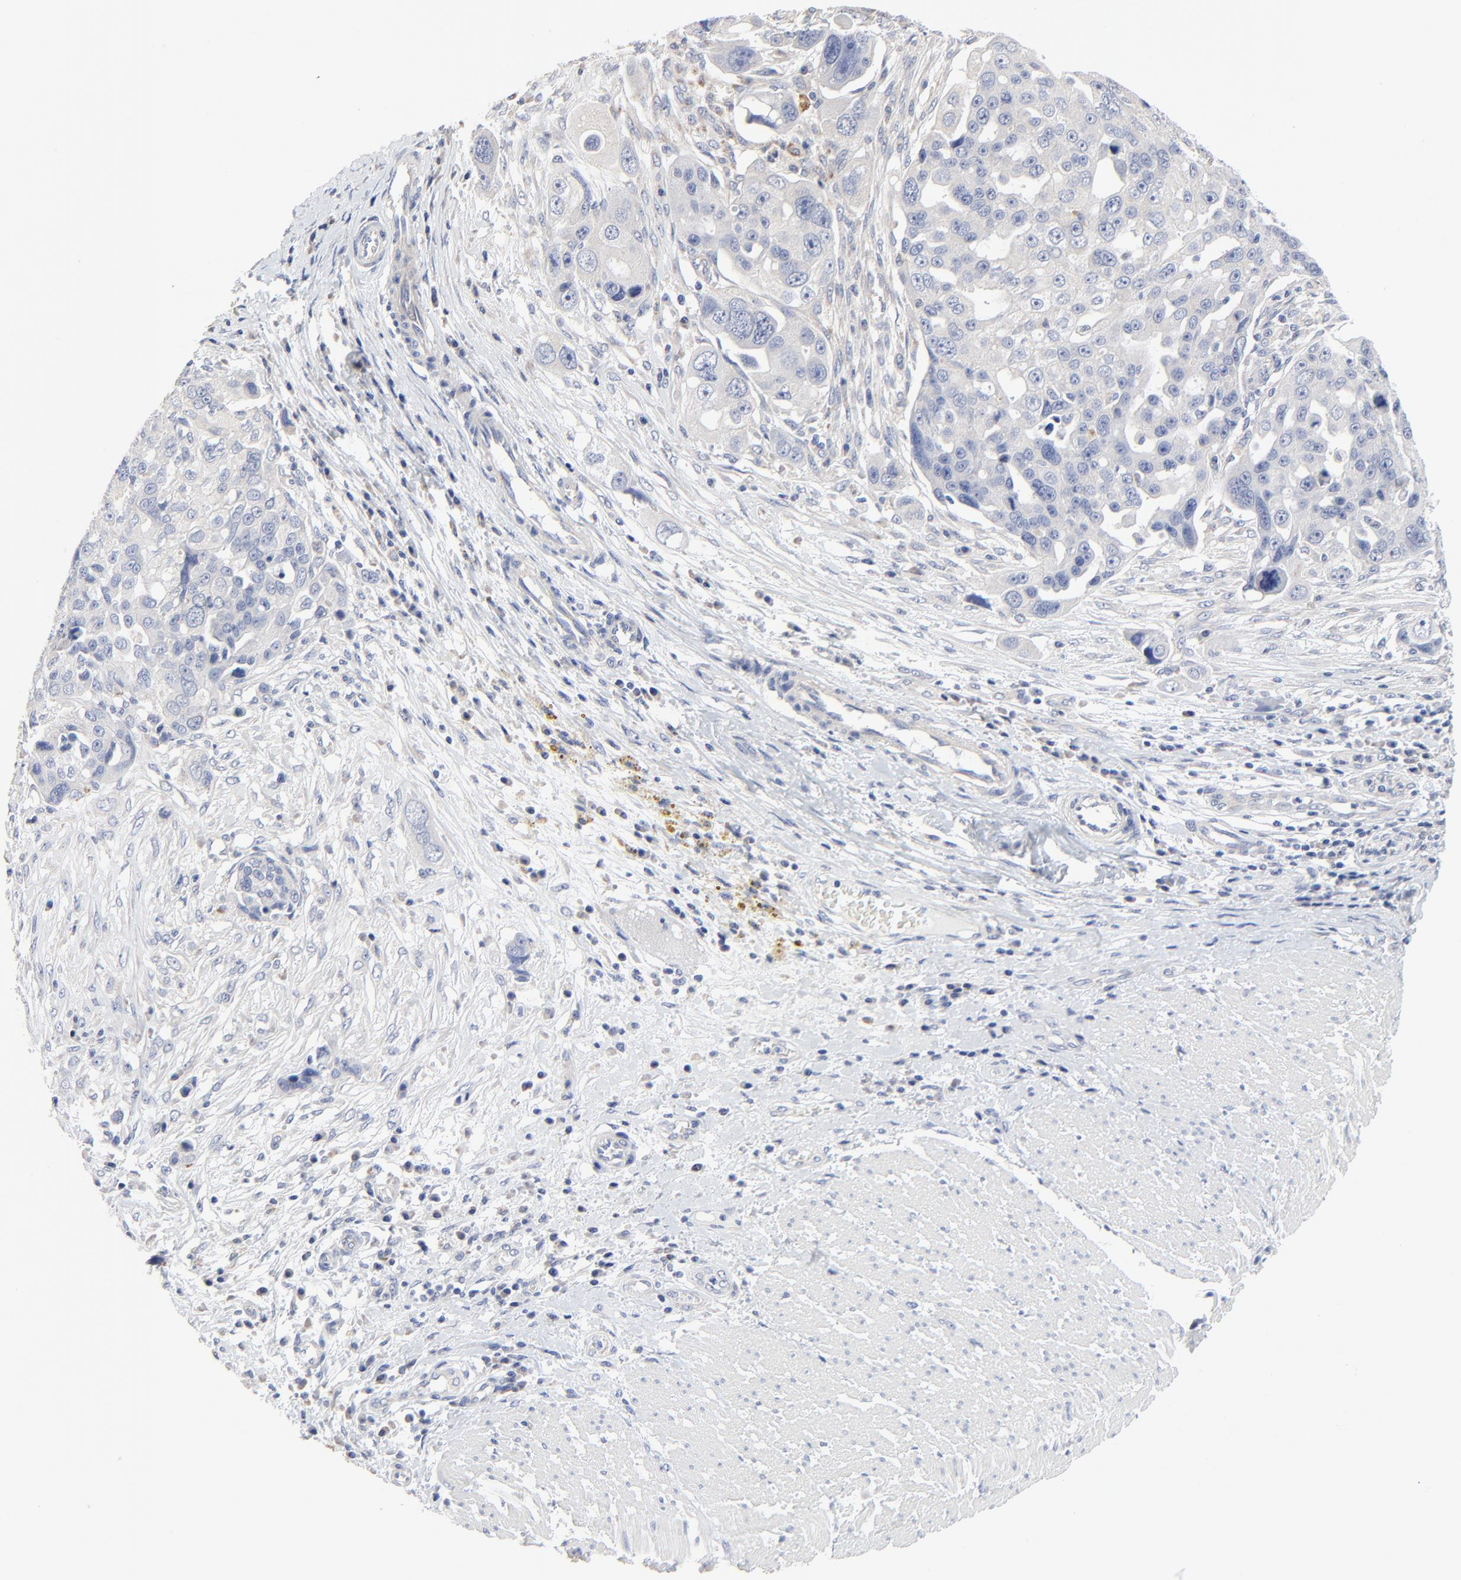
{"staining": {"intensity": "moderate", "quantity": "<25%", "location": "cytoplasmic/membranous"}, "tissue": "ovarian cancer", "cell_type": "Tumor cells", "image_type": "cancer", "snomed": [{"axis": "morphology", "description": "Carcinoma, endometroid"}, {"axis": "topography", "description": "Ovary"}], "caption": "Ovarian cancer was stained to show a protein in brown. There is low levels of moderate cytoplasmic/membranous expression in about <25% of tumor cells.", "gene": "DHRSX", "patient": {"sex": "female", "age": 75}}